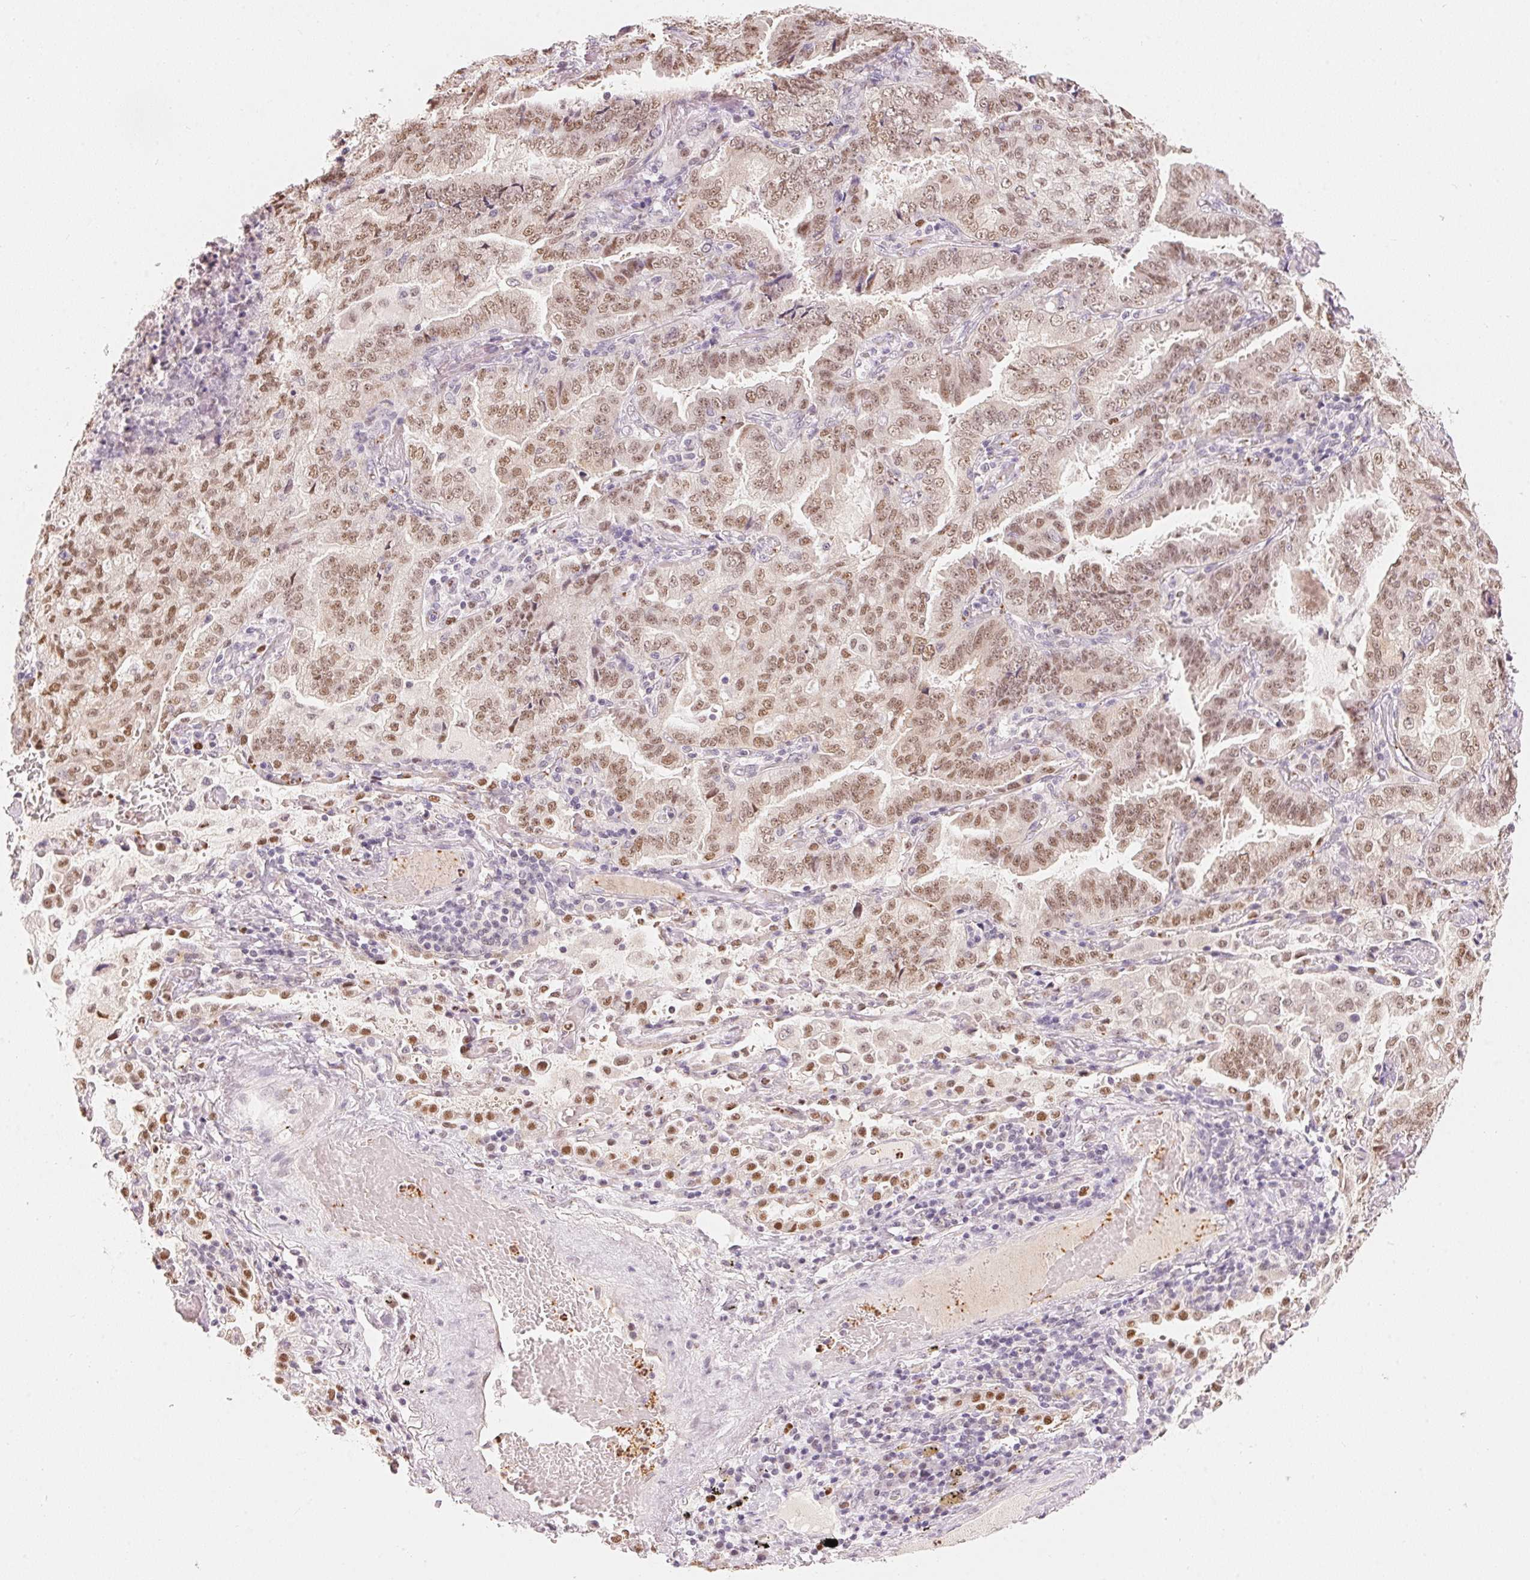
{"staining": {"intensity": "moderate", "quantity": ">75%", "location": "nuclear"}, "tissue": "lung cancer", "cell_type": "Tumor cells", "image_type": "cancer", "snomed": [{"axis": "morphology", "description": "Aneuploidy"}, {"axis": "morphology", "description": "Adenocarcinoma, NOS"}, {"axis": "morphology", "description": "Adenocarcinoma, metastatic, NOS"}, {"axis": "topography", "description": "Lymph node"}, {"axis": "topography", "description": "Lung"}], "caption": "Immunohistochemistry (IHC) photomicrograph of human lung cancer (metastatic adenocarcinoma) stained for a protein (brown), which displays medium levels of moderate nuclear staining in approximately >75% of tumor cells.", "gene": "ARHGAP22", "patient": {"sex": "female", "age": 48}}